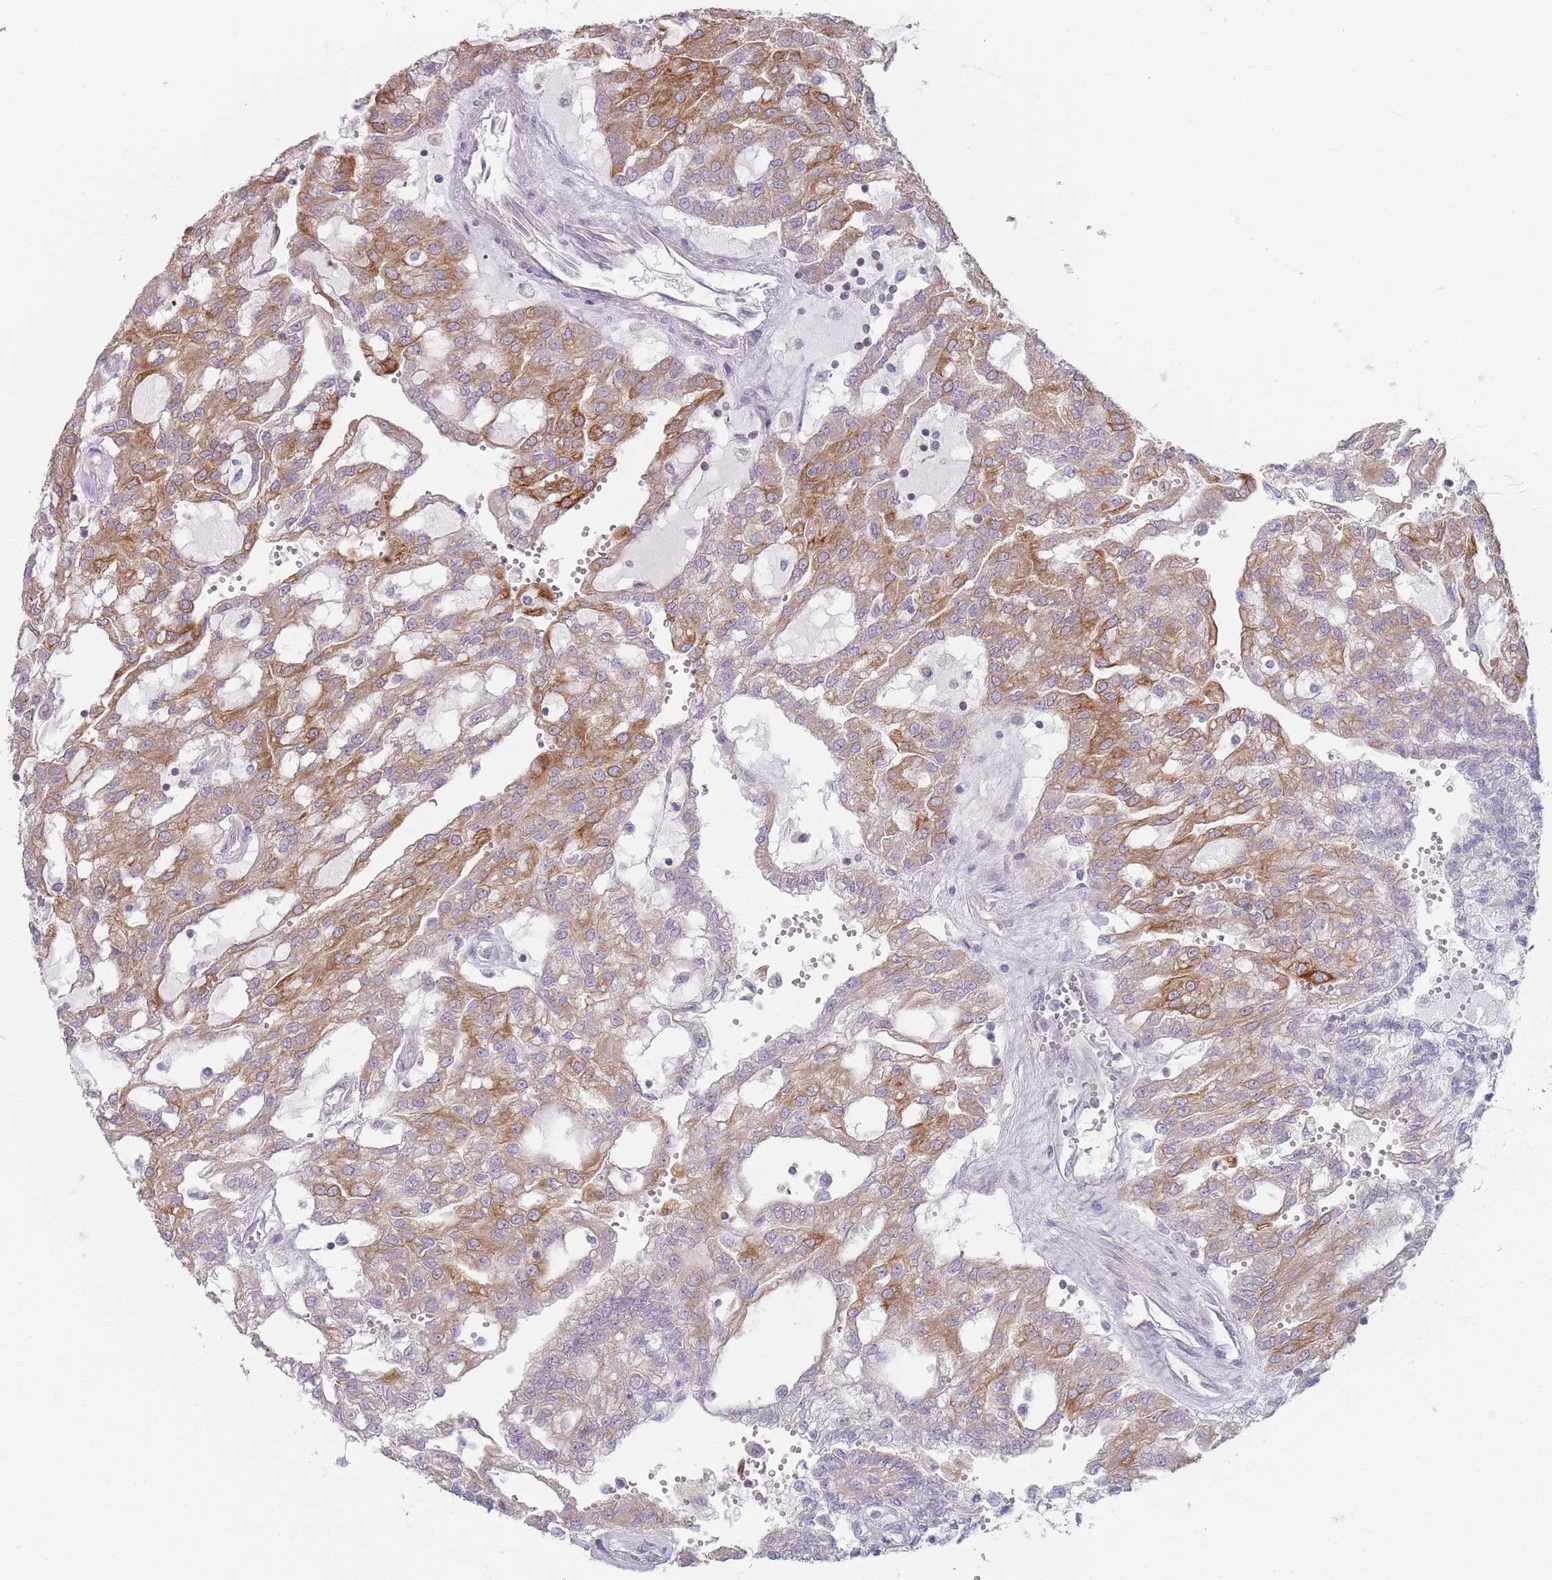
{"staining": {"intensity": "moderate", "quantity": "25%-75%", "location": "cytoplasmic/membranous"}, "tissue": "renal cancer", "cell_type": "Tumor cells", "image_type": "cancer", "snomed": [{"axis": "morphology", "description": "Adenocarcinoma, NOS"}, {"axis": "topography", "description": "Kidney"}], "caption": "Immunohistochemical staining of renal cancer (adenocarcinoma) exhibits moderate cytoplasmic/membranous protein expression in approximately 25%-75% of tumor cells.", "gene": "HSBP1L1", "patient": {"sex": "male", "age": 63}}